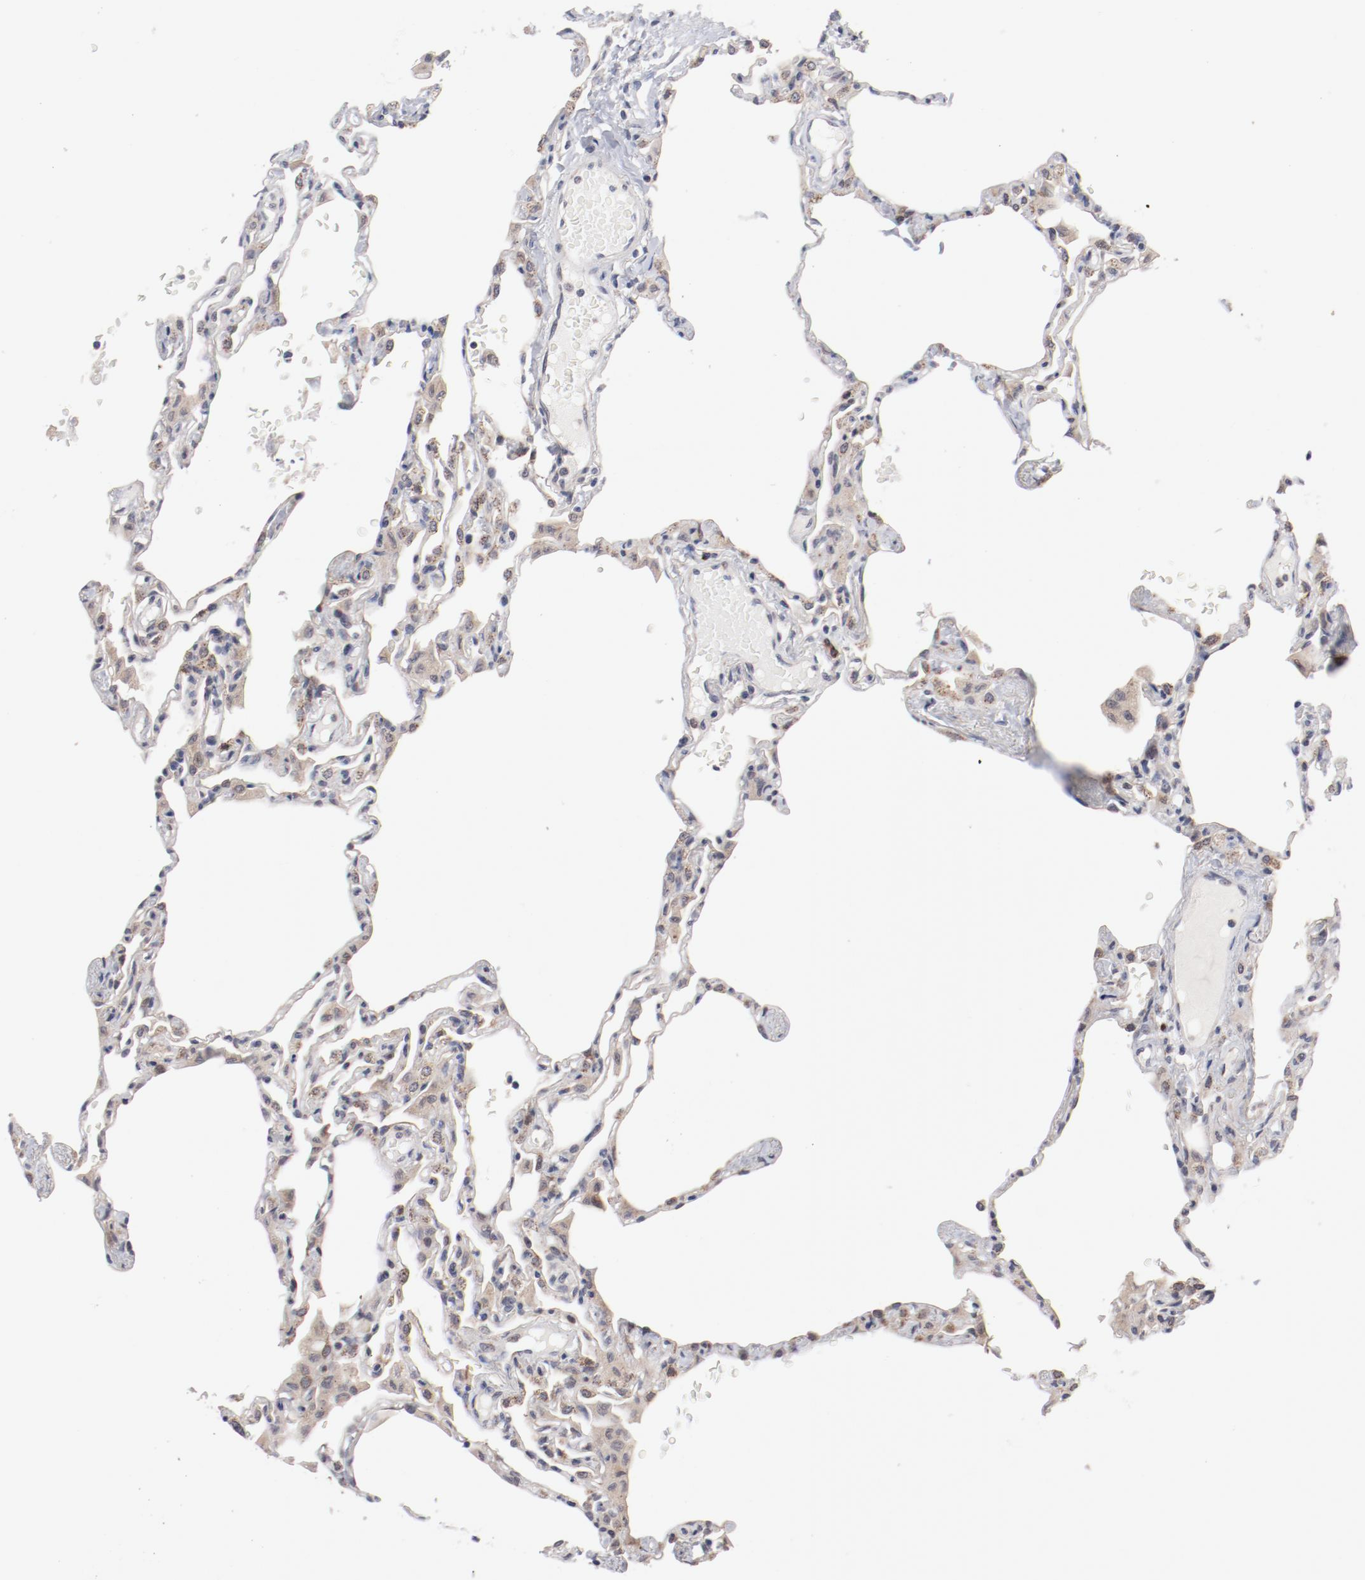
{"staining": {"intensity": "weak", "quantity": "<25%", "location": "cytoplasmic/membranous"}, "tissue": "lung", "cell_type": "Alveolar cells", "image_type": "normal", "snomed": [{"axis": "morphology", "description": "Normal tissue, NOS"}, {"axis": "topography", "description": "Lung"}], "caption": "DAB (3,3'-diaminobenzidine) immunohistochemical staining of benign lung reveals no significant positivity in alveolar cells. The staining is performed using DAB brown chromogen with nuclei counter-stained in using hematoxylin.", "gene": "RPL12", "patient": {"sex": "female", "age": 49}}